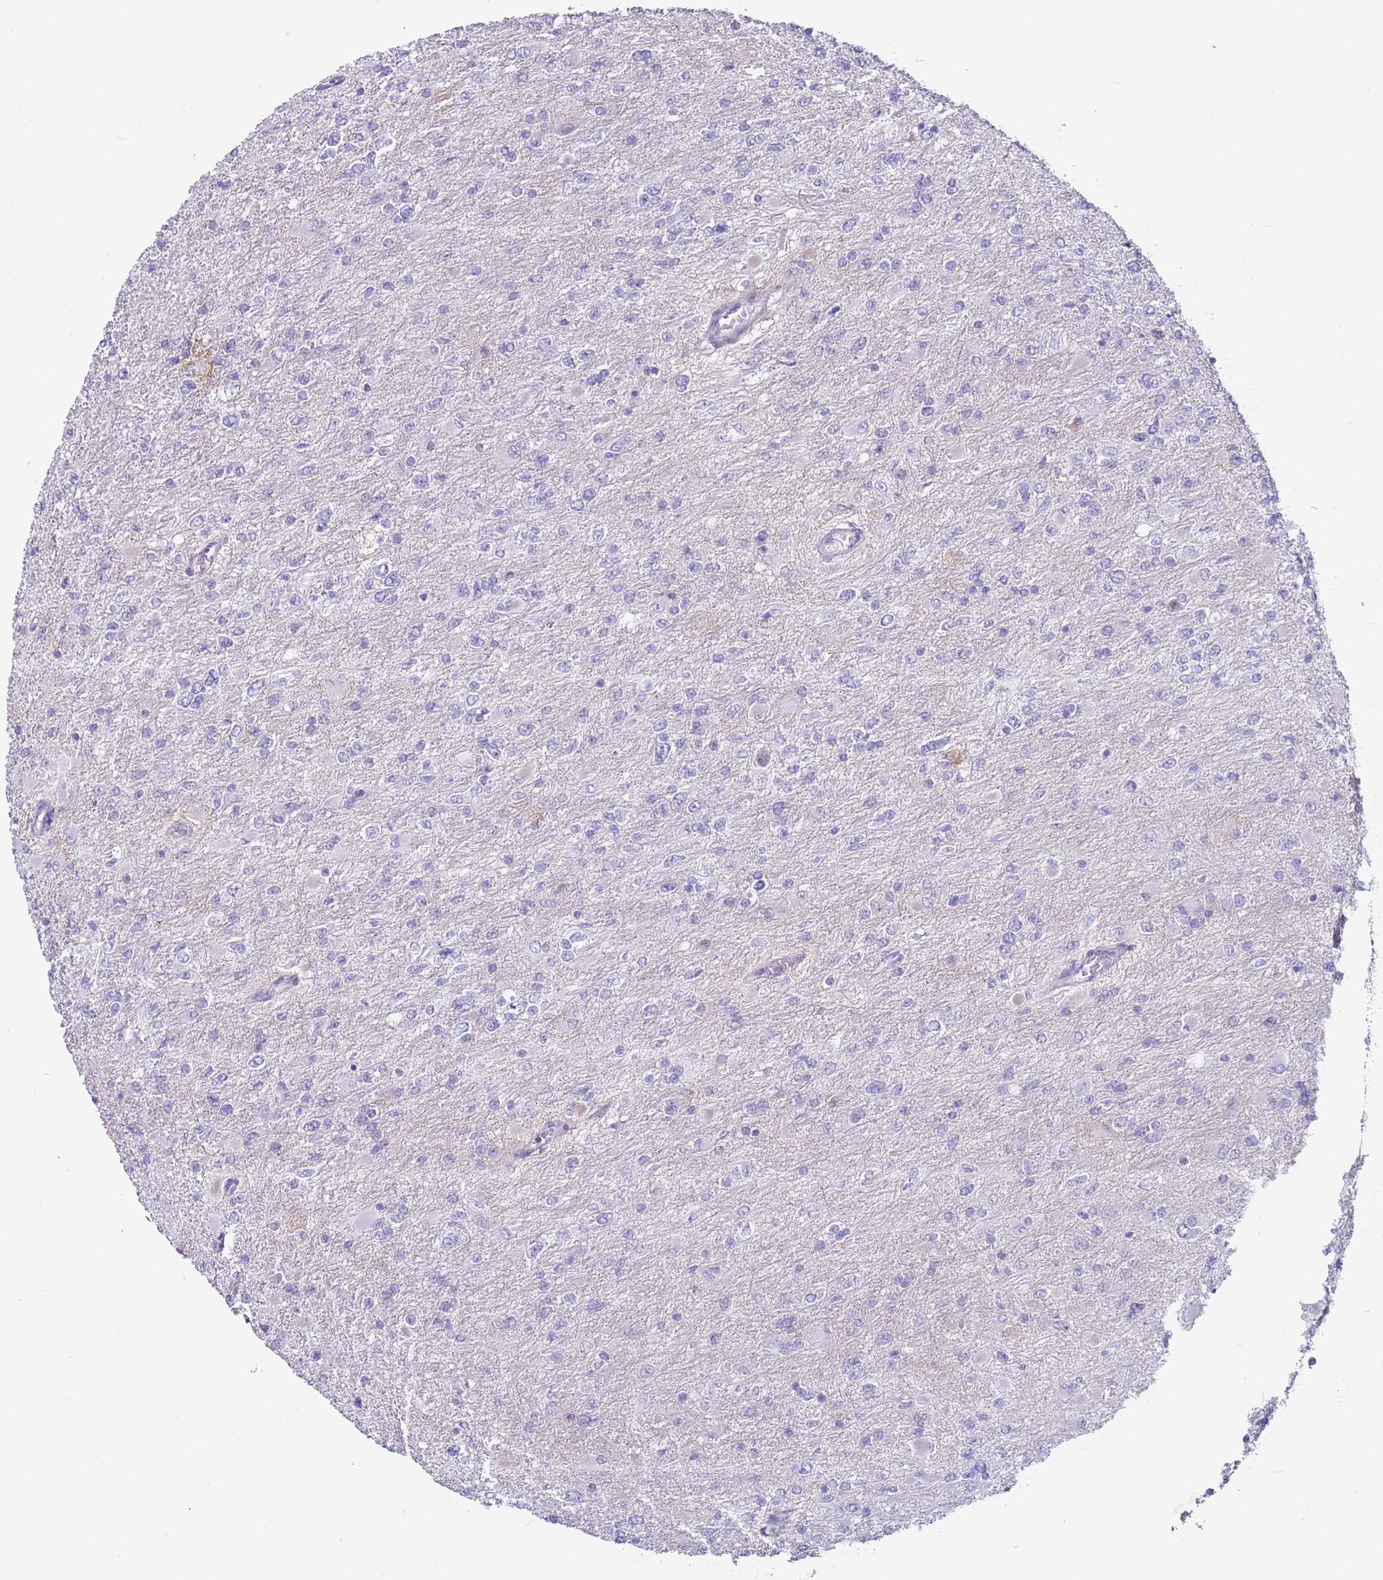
{"staining": {"intensity": "negative", "quantity": "none", "location": "none"}, "tissue": "glioma", "cell_type": "Tumor cells", "image_type": "cancer", "snomed": [{"axis": "morphology", "description": "Glioma, malignant, High grade"}, {"axis": "topography", "description": "Cerebral cortex"}], "caption": "Malignant glioma (high-grade) was stained to show a protein in brown. There is no significant positivity in tumor cells.", "gene": "NPAP1", "patient": {"sex": "female", "age": 36}}